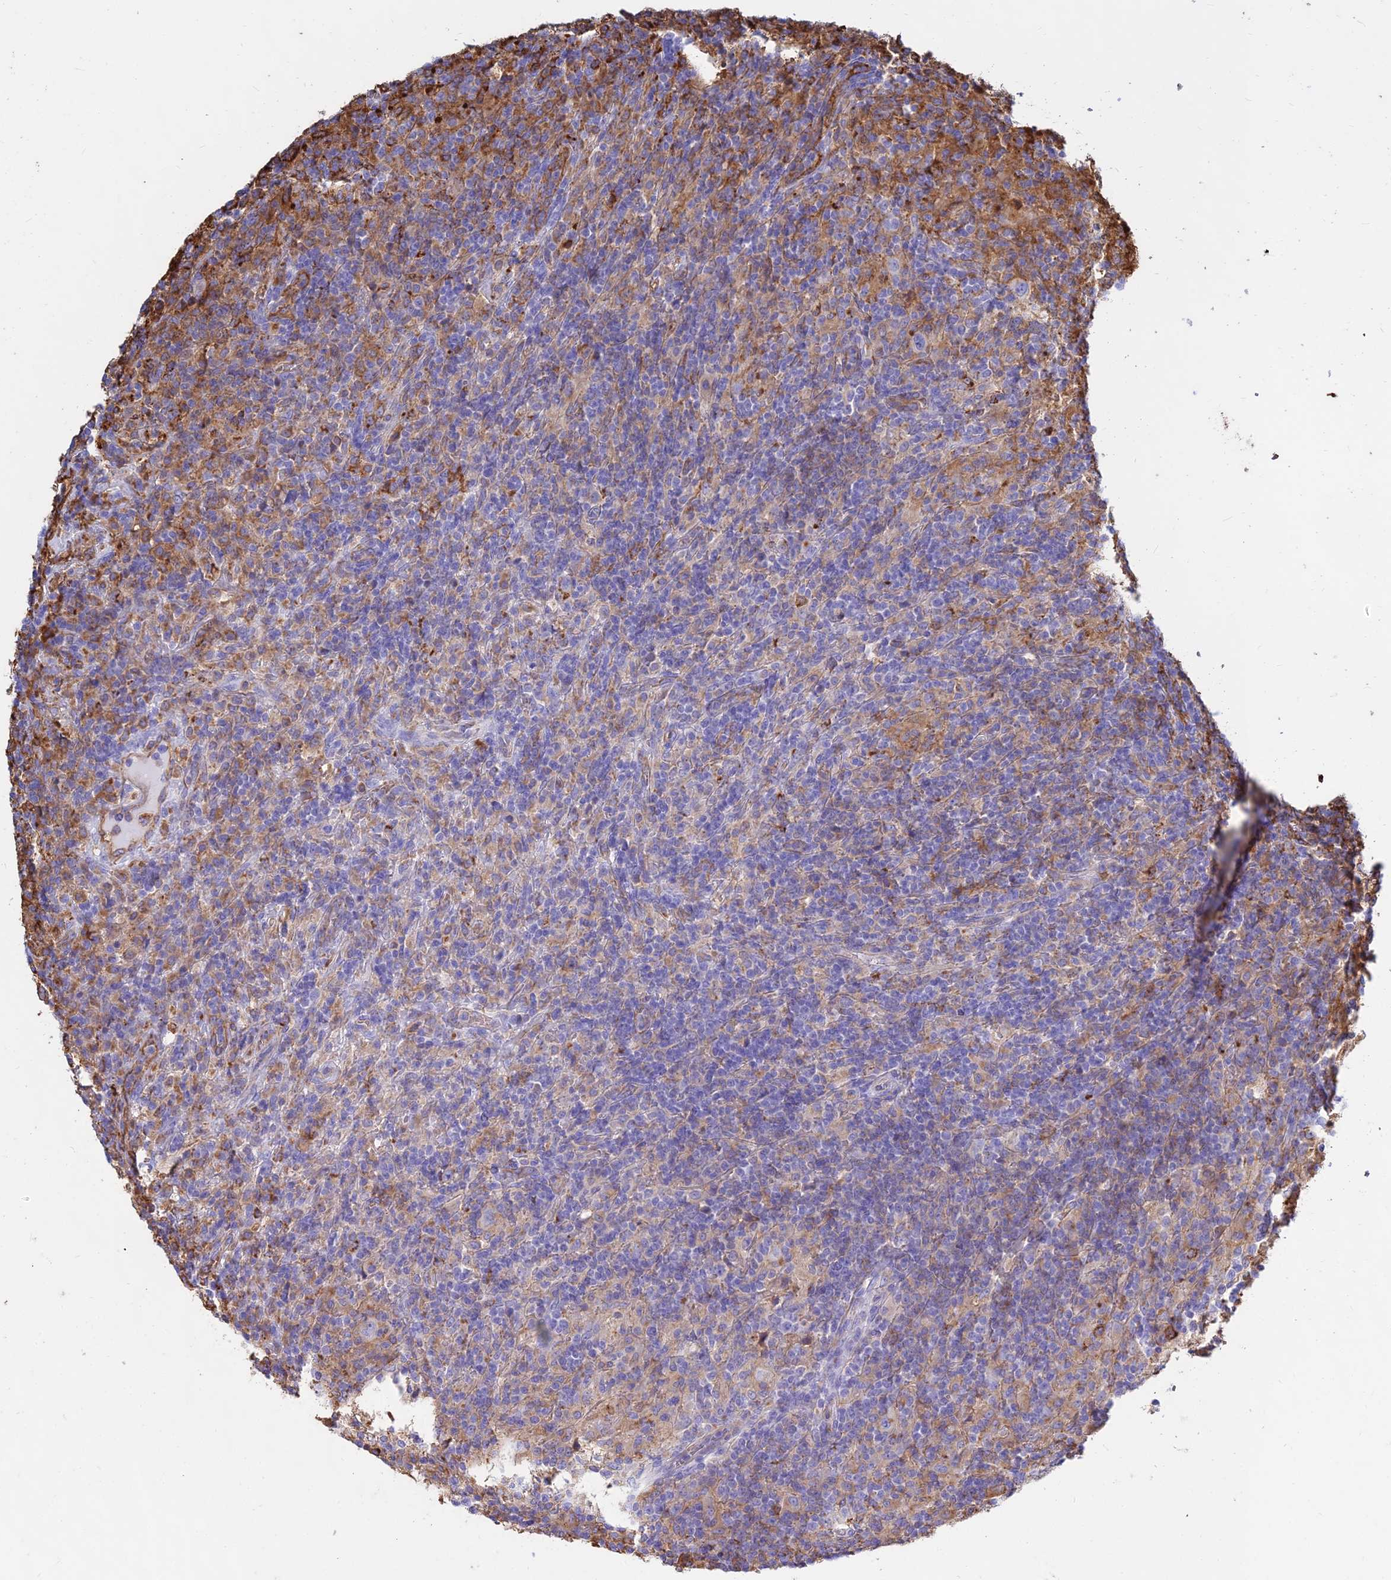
{"staining": {"intensity": "negative", "quantity": "none", "location": "none"}, "tissue": "lymphoma", "cell_type": "Tumor cells", "image_type": "cancer", "snomed": [{"axis": "morphology", "description": "Hodgkin's disease, NOS"}, {"axis": "topography", "description": "Lymph node"}], "caption": "Hodgkin's disease was stained to show a protein in brown. There is no significant positivity in tumor cells. The staining was performed using DAB (3,3'-diaminobenzidine) to visualize the protein expression in brown, while the nuclei were stained in blue with hematoxylin (Magnification: 20x).", "gene": "HLA-DRB1", "patient": {"sex": "male", "age": 70}}